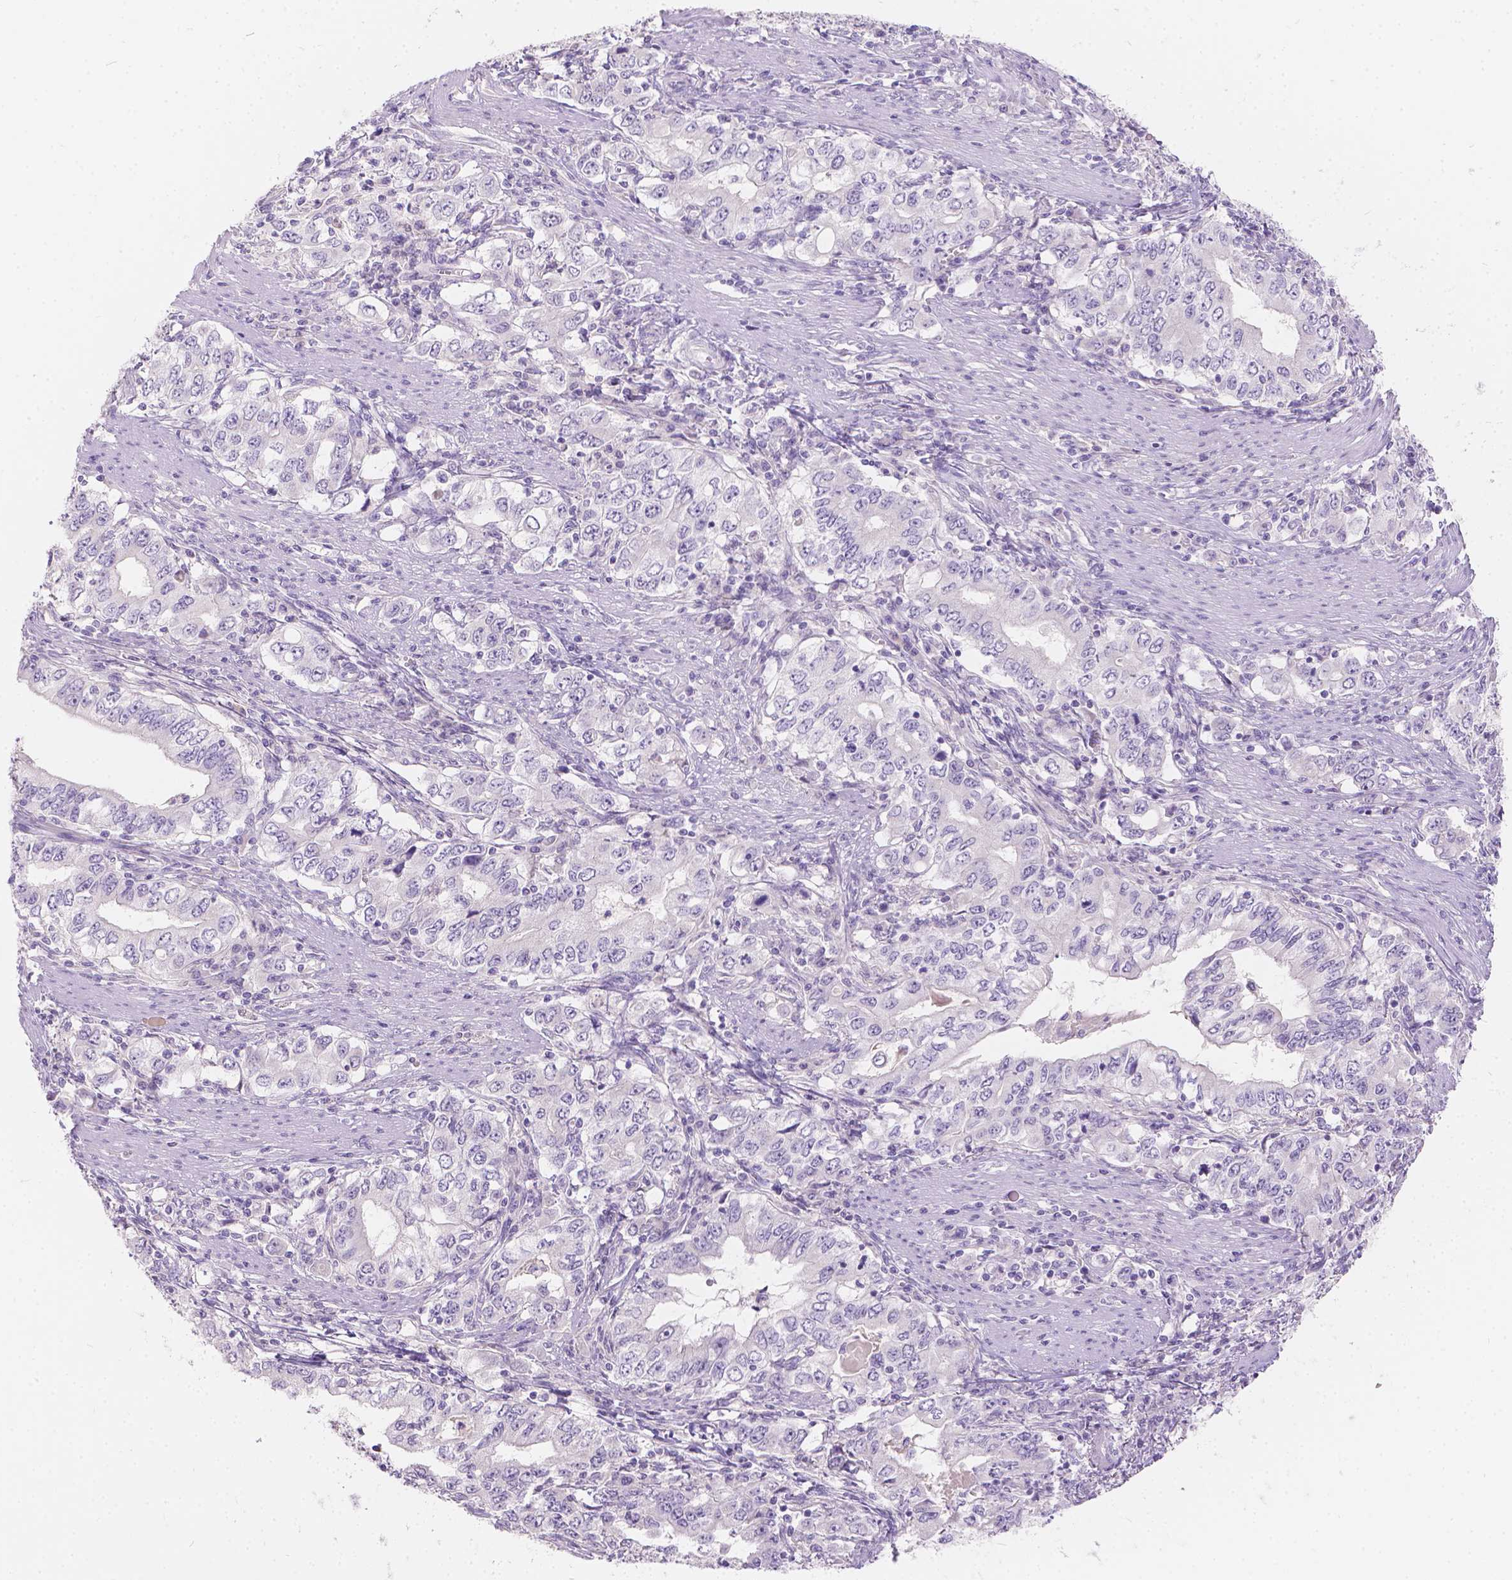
{"staining": {"intensity": "negative", "quantity": "none", "location": "none"}, "tissue": "stomach cancer", "cell_type": "Tumor cells", "image_type": "cancer", "snomed": [{"axis": "morphology", "description": "Adenocarcinoma, NOS"}, {"axis": "topography", "description": "Stomach, lower"}], "caption": "There is no significant positivity in tumor cells of stomach cancer (adenocarcinoma).", "gene": "HTN3", "patient": {"sex": "female", "age": 72}}